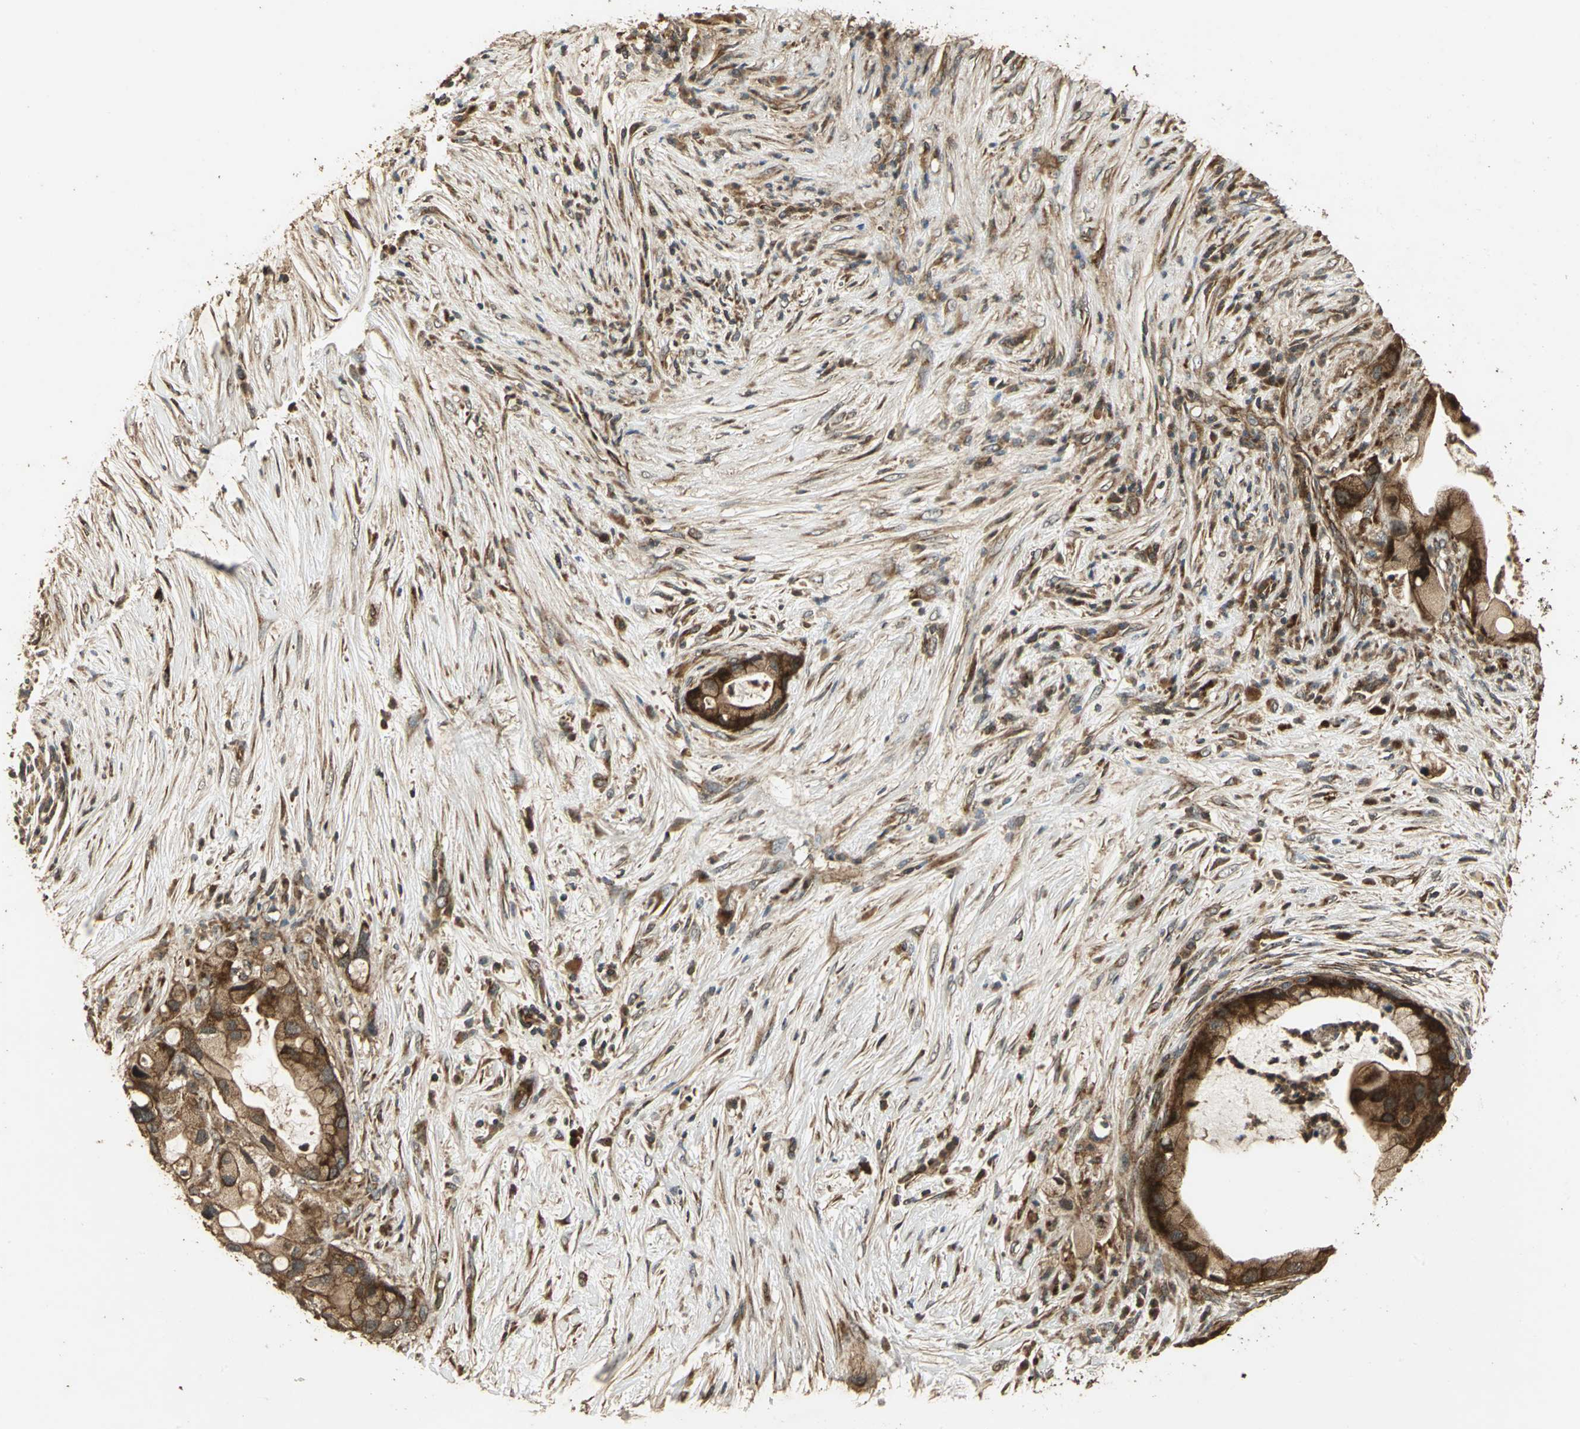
{"staining": {"intensity": "strong", "quantity": ">75%", "location": "cytoplasmic/membranous"}, "tissue": "pancreatic cancer", "cell_type": "Tumor cells", "image_type": "cancer", "snomed": [{"axis": "morphology", "description": "Adenocarcinoma, NOS"}, {"axis": "topography", "description": "Pancreas"}], "caption": "Immunohistochemistry (IHC) micrograph of human pancreatic adenocarcinoma stained for a protein (brown), which shows high levels of strong cytoplasmic/membranous expression in about >75% of tumor cells.", "gene": "KANK1", "patient": {"sex": "female", "age": 59}}